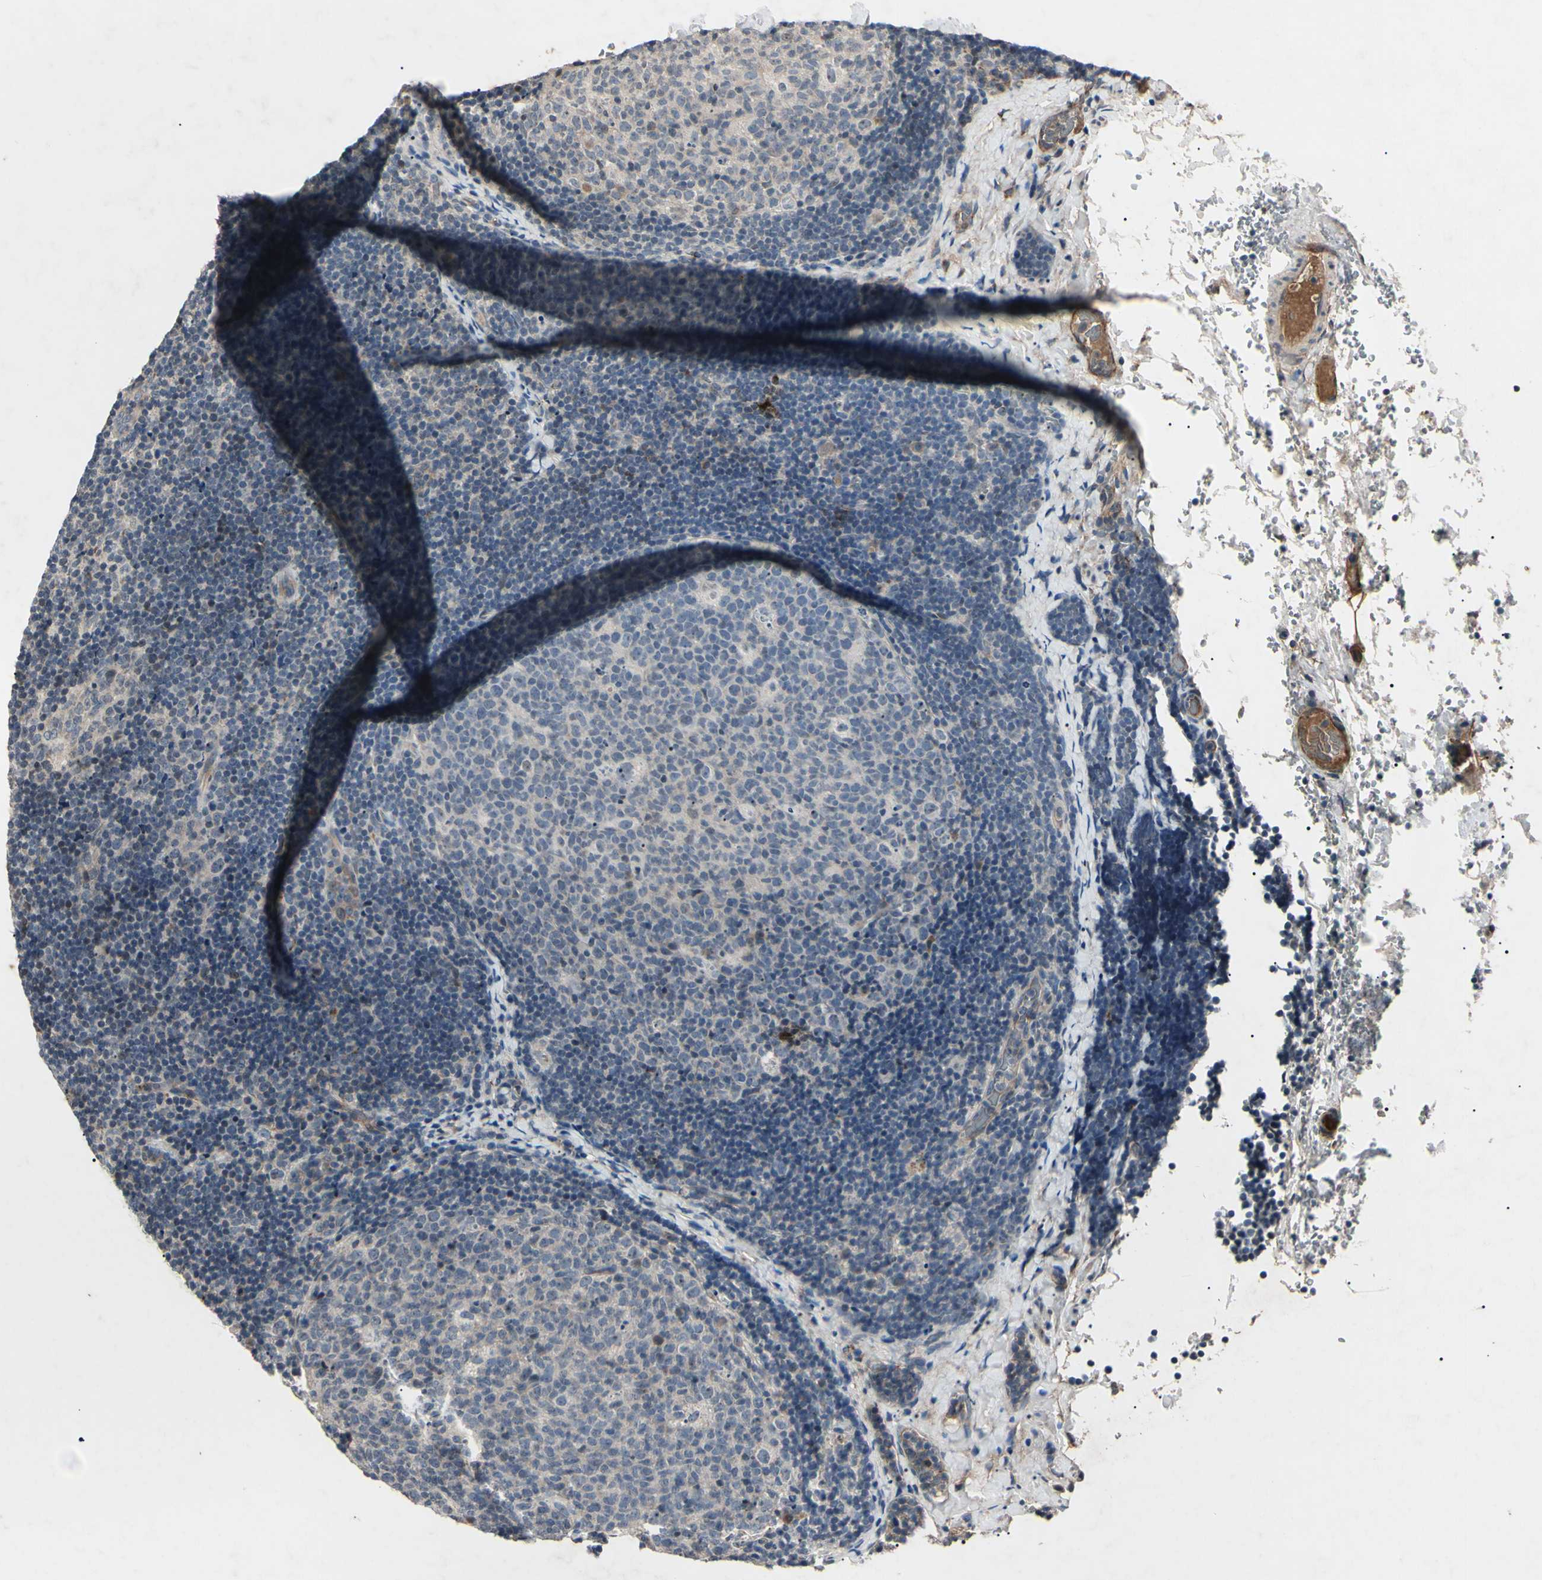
{"staining": {"intensity": "negative", "quantity": "none", "location": "none"}, "tissue": "lymph node", "cell_type": "Germinal center cells", "image_type": "normal", "snomed": [{"axis": "morphology", "description": "Normal tissue, NOS"}, {"axis": "topography", "description": "Lymph node"}], "caption": "High power microscopy micrograph of an immunohistochemistry (IHC) histopathology image of normal lymph node, revealing no significant staining in germinal center cells.", "gene": "AEBP1", "patient": {"sex": "female", "age": 14}}